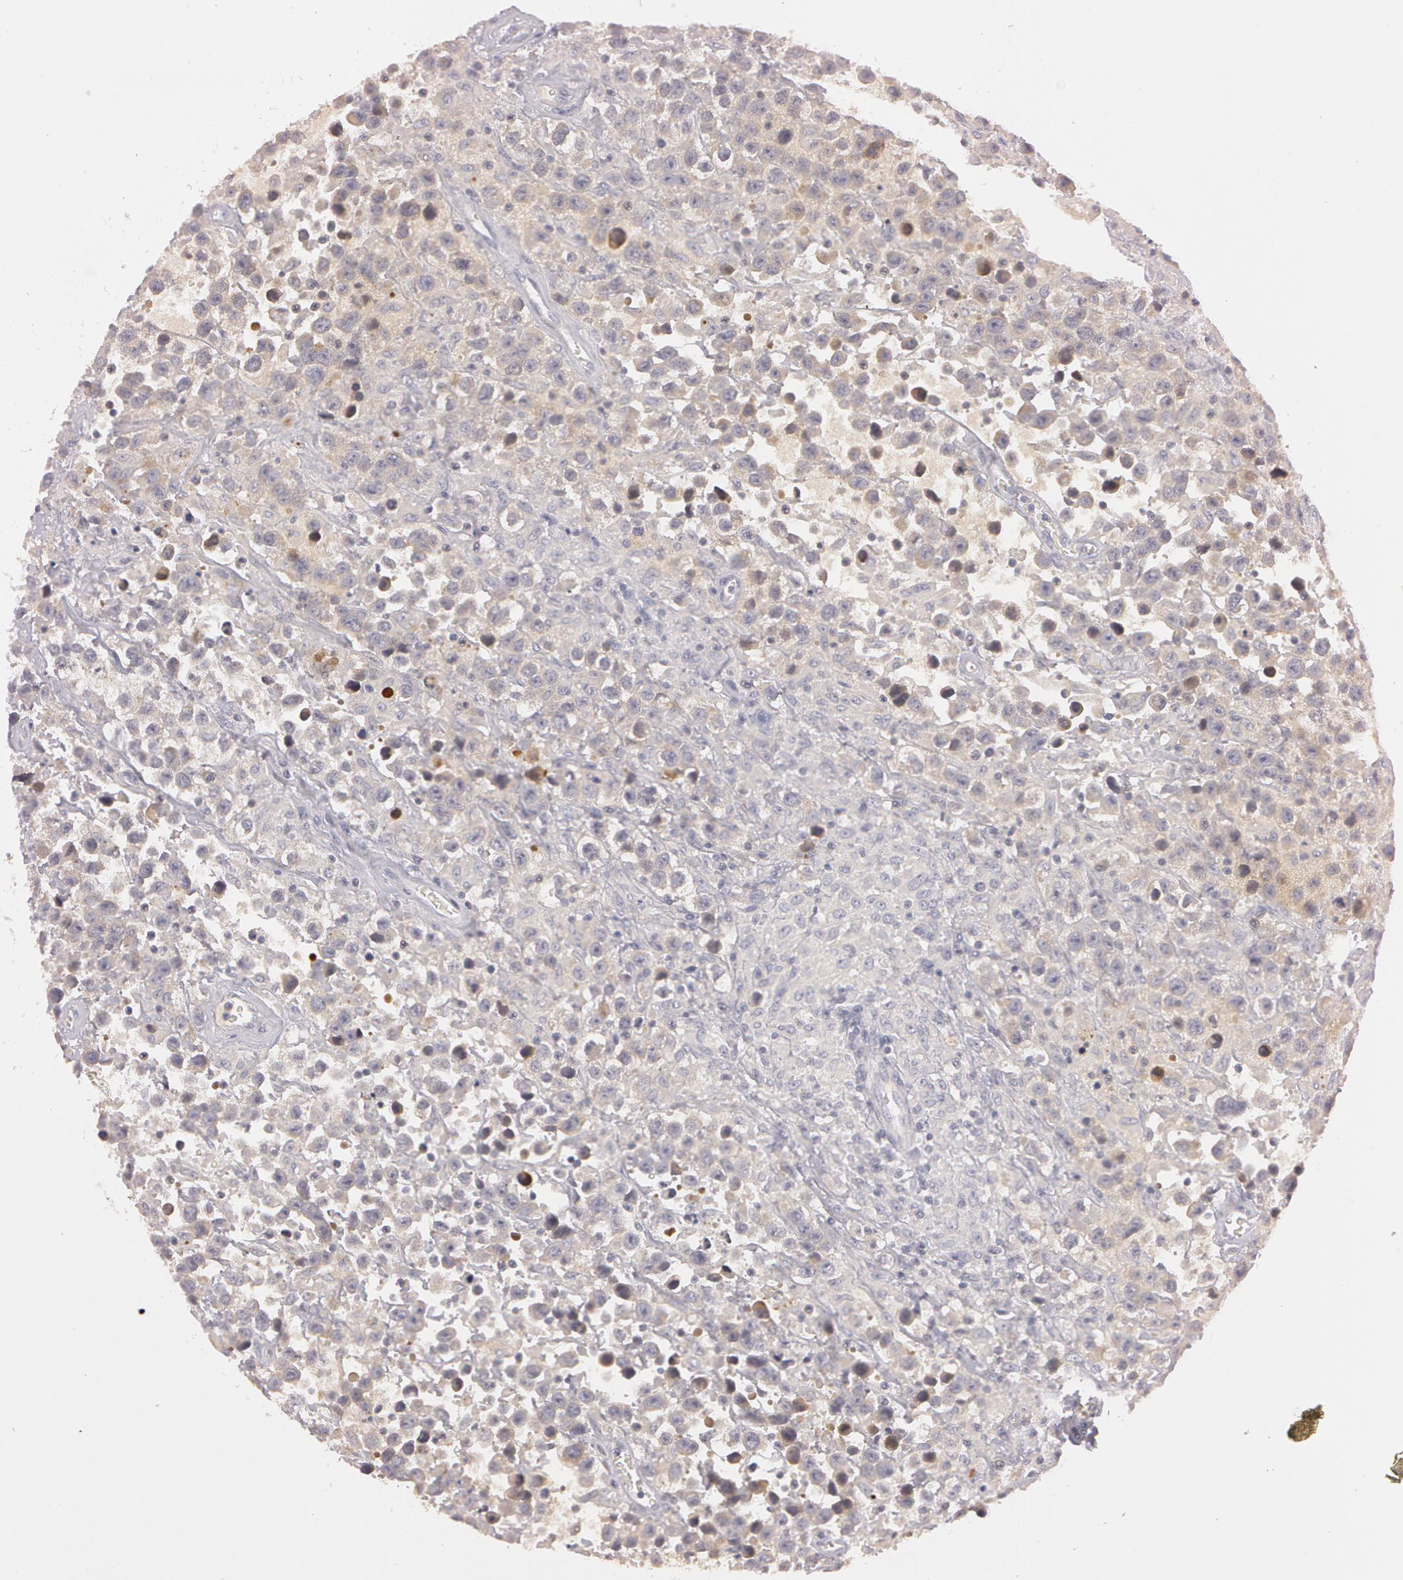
{"staining": {"intensity": "weak", "quantity": "25%-75%", "location": "cytoplasmic/membranous"}, "tissue": "testis cancer", "cell_type": "Tumor cells", "image_type": "cancer", "snomed": [{"axis": "morphology", "description": "Seminoma, NOS"}, {"axis": "topography", "description": "Testis"}], "caption": "Weak cytoplasmic/membranous staining is identified in approximately 25%-75% of tumor cells in testis cancer.", "gene": "MXRA5", "patient": {"sex": "male", "age": 43}}